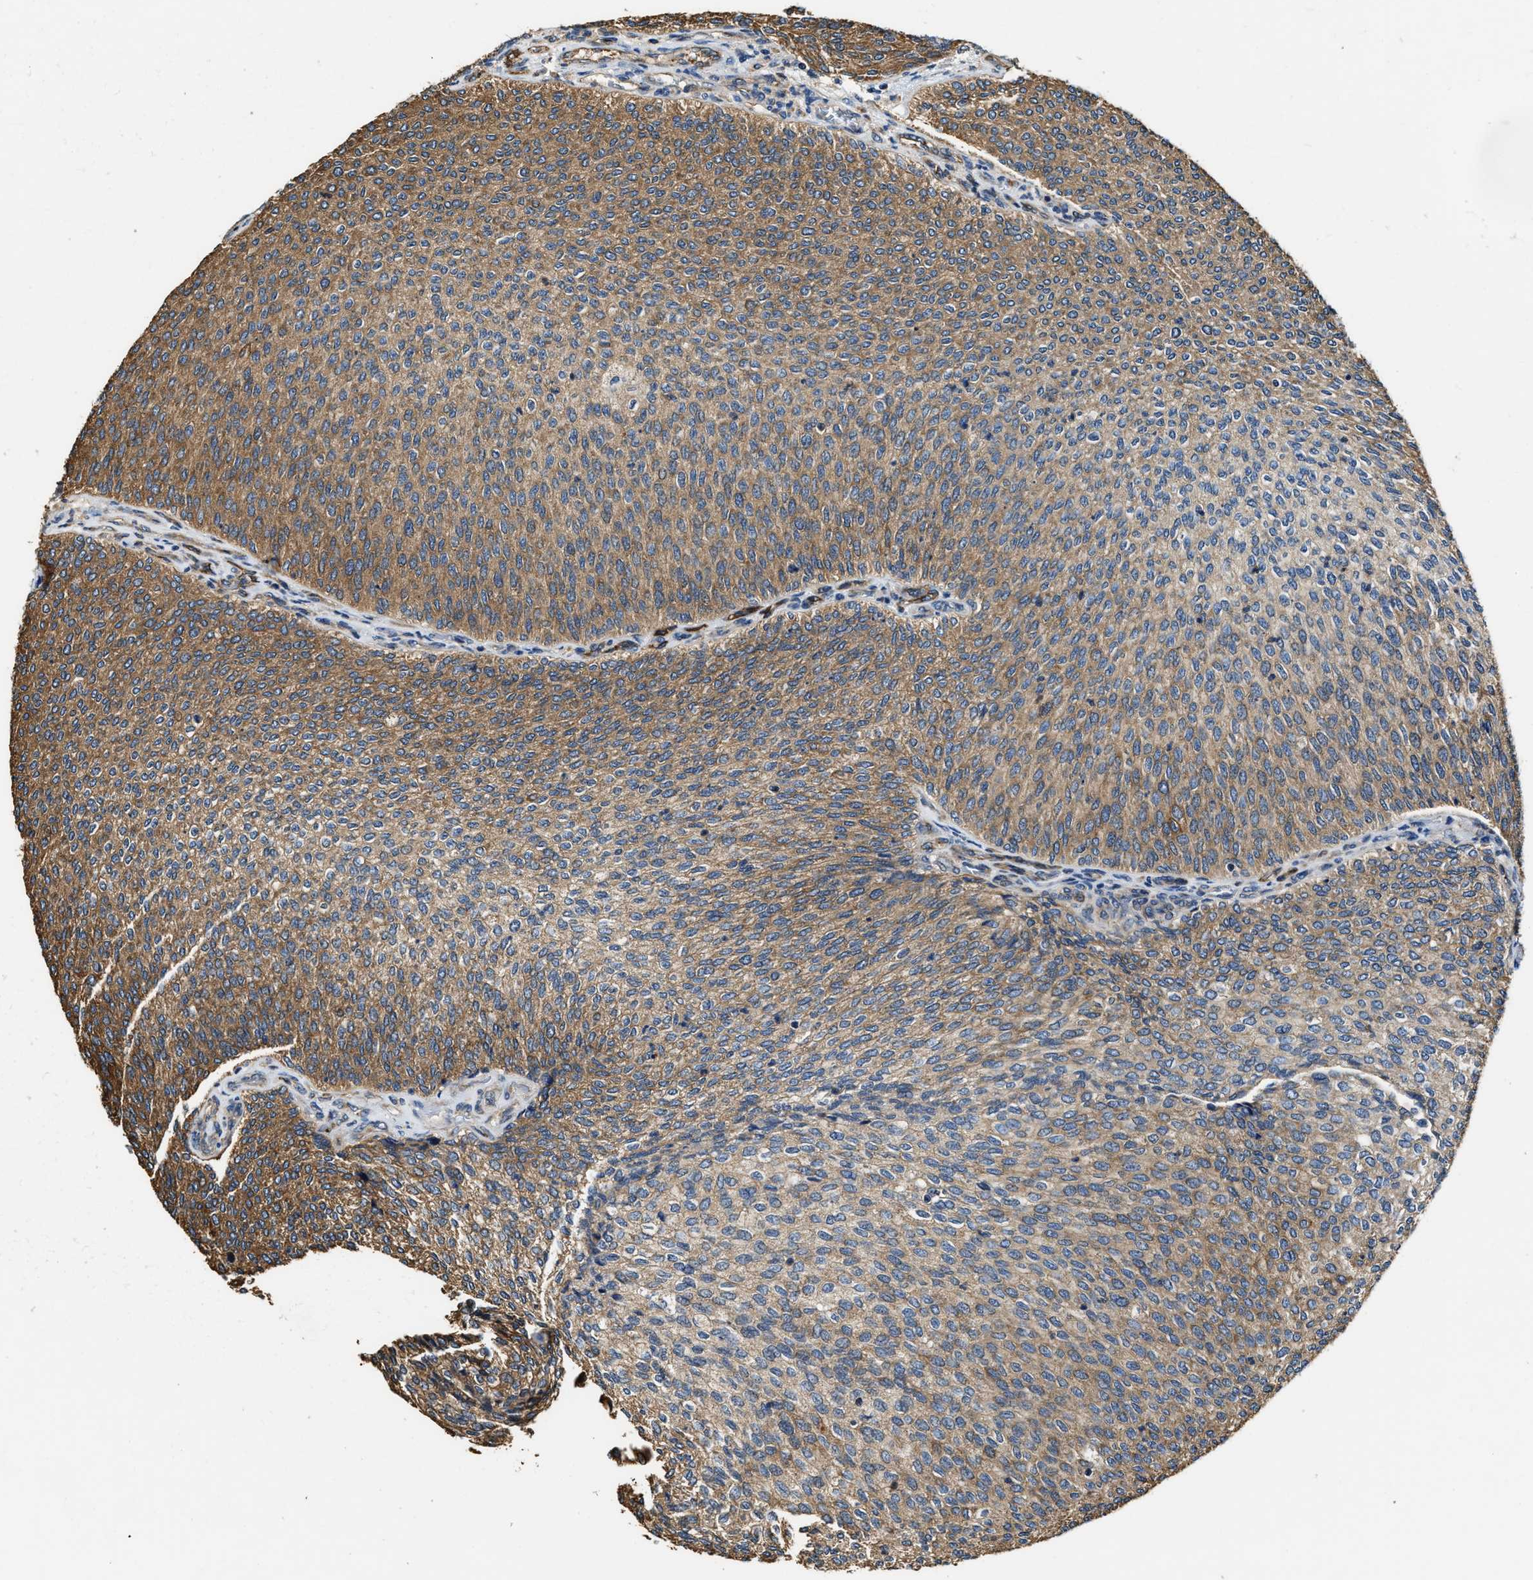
{"staining": {"intensity": "moderate", "quantity": ">75%", "location": "cytoplasmic/membranous"}, "tissue": "urothelial cancer", "cell_type": "Tumor cells", "image_type": "cancer", "snomed": [{"axis": "morphology", "description": "Urothelial carcinoma, Low grade"}, {"axis": "topography", "description": "Urinary bladder"}], "caption": "Human urothelial cancer stained with a protein marker displays moderate staining in tumor cells.", "gene": "GFRA3", "patient": {"sex": "female", "age": 79}}